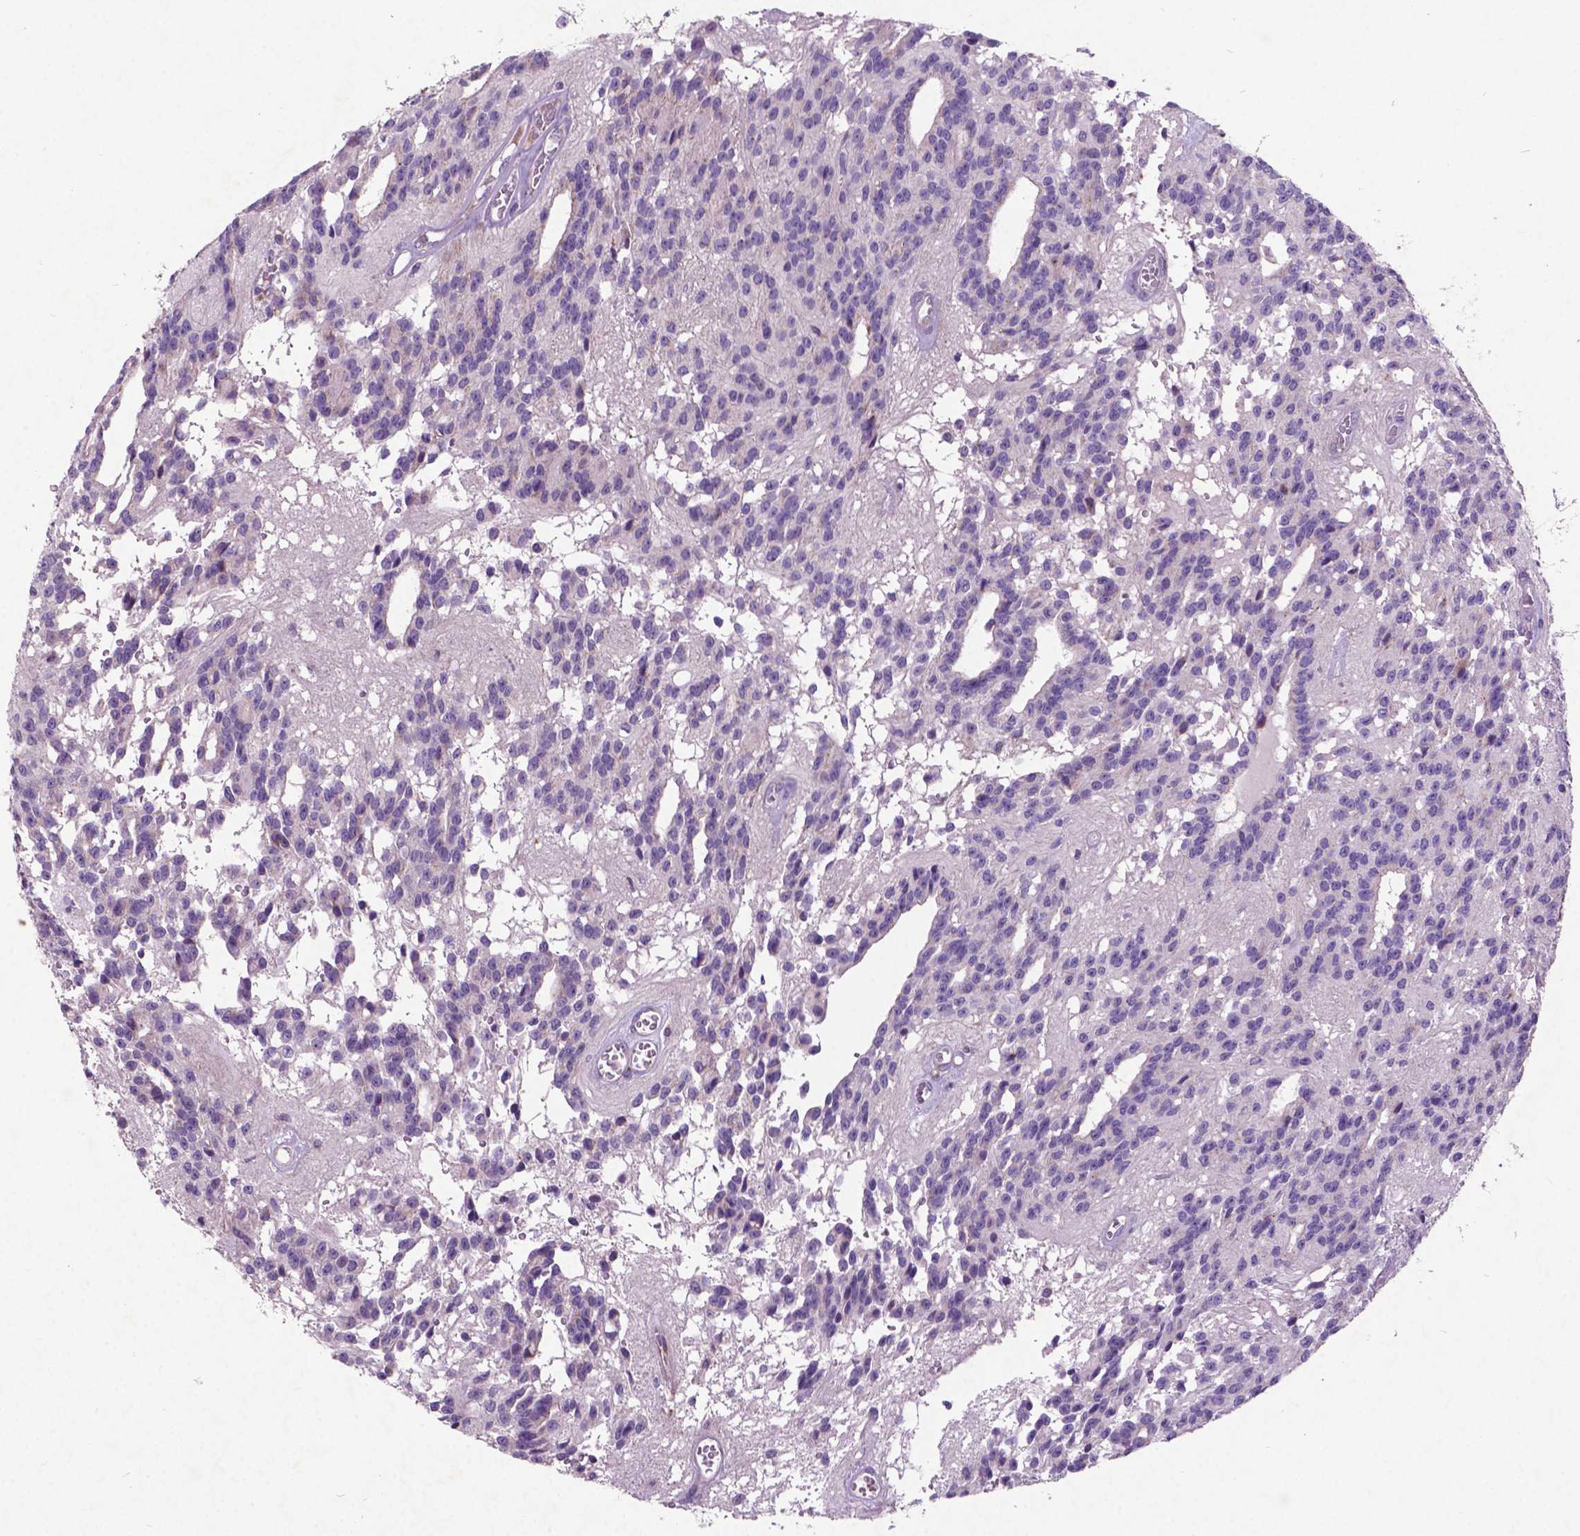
{"staining": {"intensity": "negative", "quantity": "none", "location": "none"}, "tissue": "glioma", "cell_type": "Tumor cells", "image_type": "cancer", "snomed": [{"axis": "morphology", "description": "Glioma, malignant, Low grade"}, {"axis": "topography", "description": "Brain"}], "caption": "Immunohistochemistry of human malignant low-grade glioma demonstrates no positivity in tumor cells.", "gene": "ATG4D", "patient": {"sex": "male", "age": 31}}